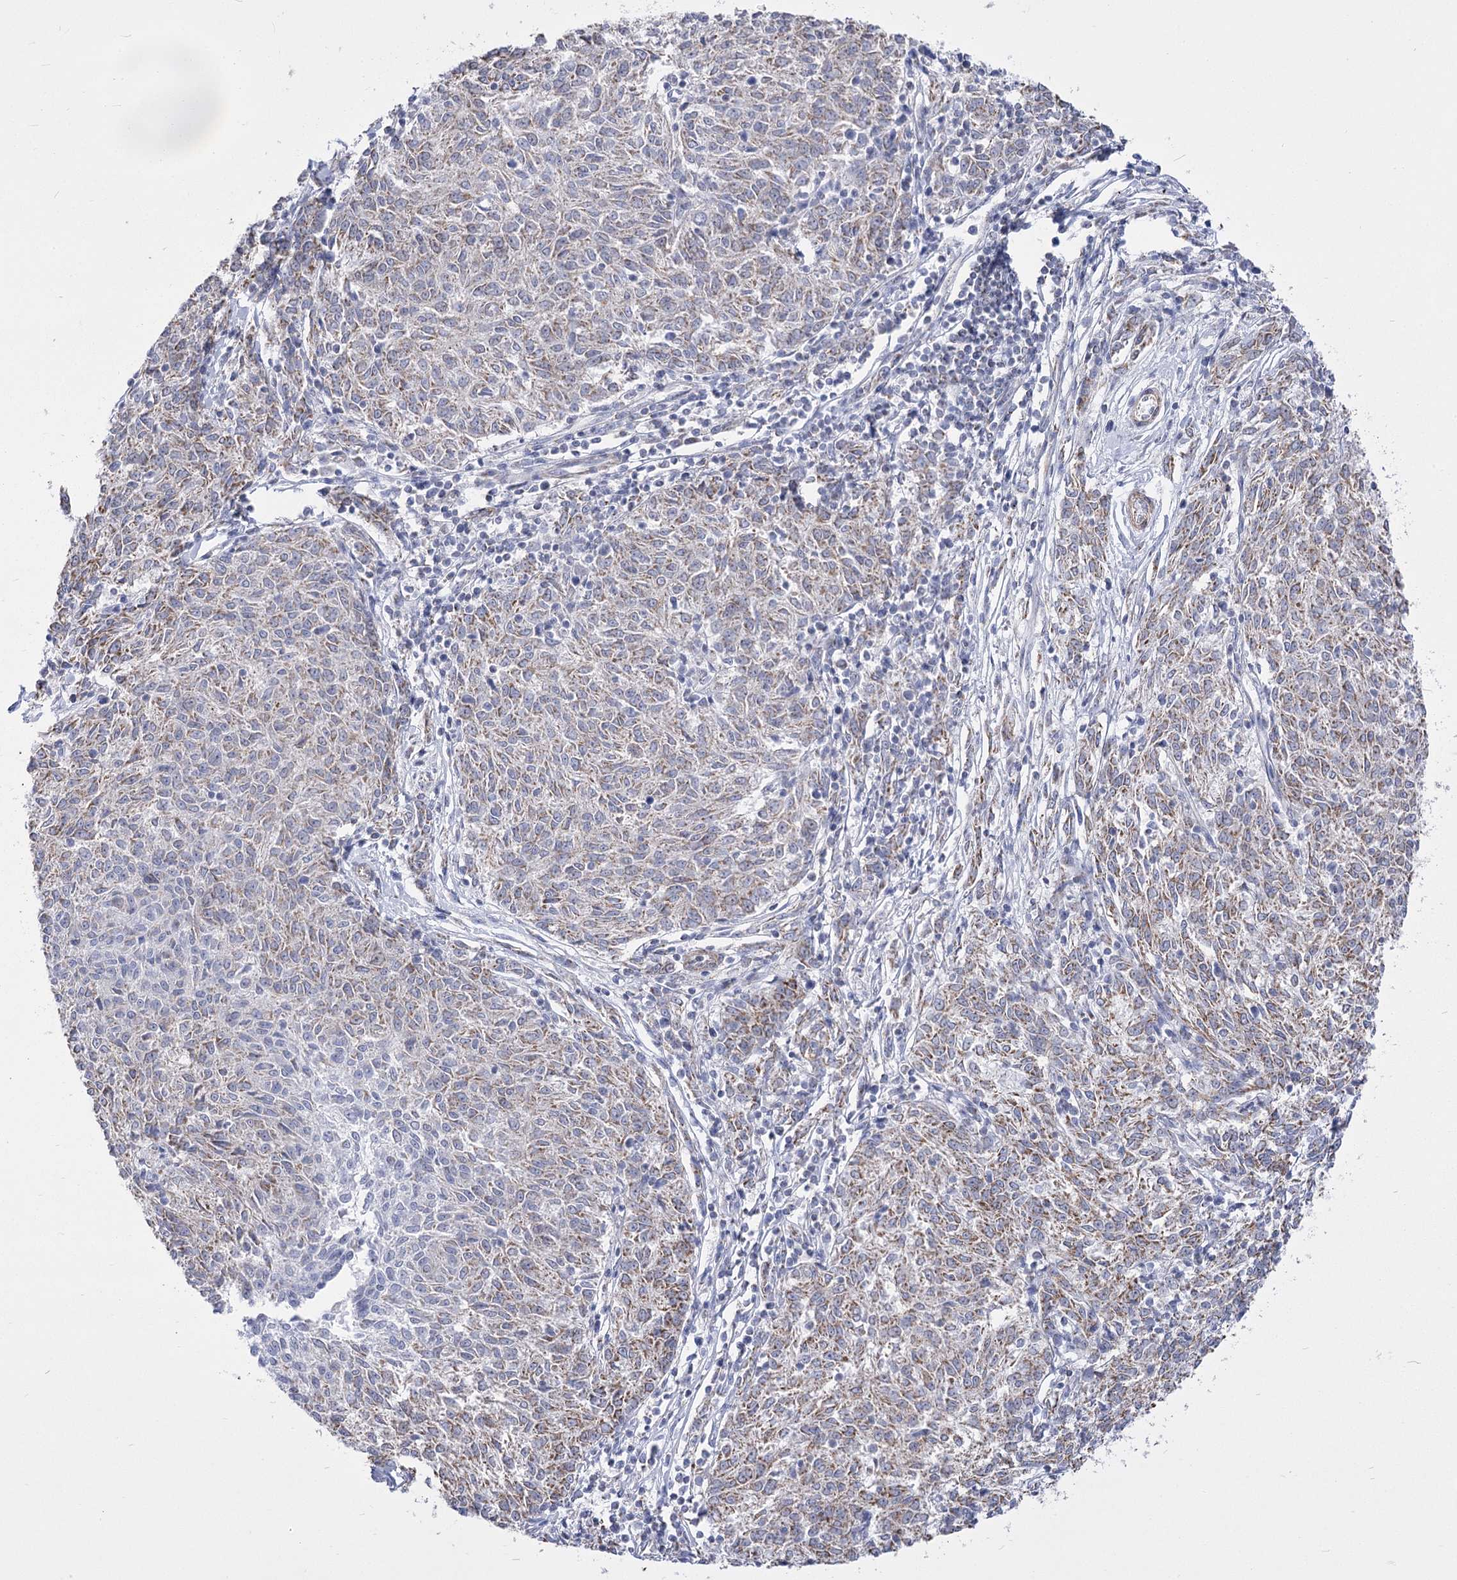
{"staining": {"intensity": "weak", "quantity": "25%-75%", "location": "cytoplasmic/membranous"}, "tissue": "melanoma", "cell_type": "Tumor cells", "image_type": "cancer", "snomed": [{"axis": "morphology", "description": "Malignant melanoma, NOS"}, {"axis": "topography", "description": "Skin"}], "caption": "This is an image of immunohistochemistry staining of melanoma, which shows weak staining in the cytoplasmic/membranous of tumor cells.", "gene": "PDHB", "patient": {"sex": "female", "age": 72}}